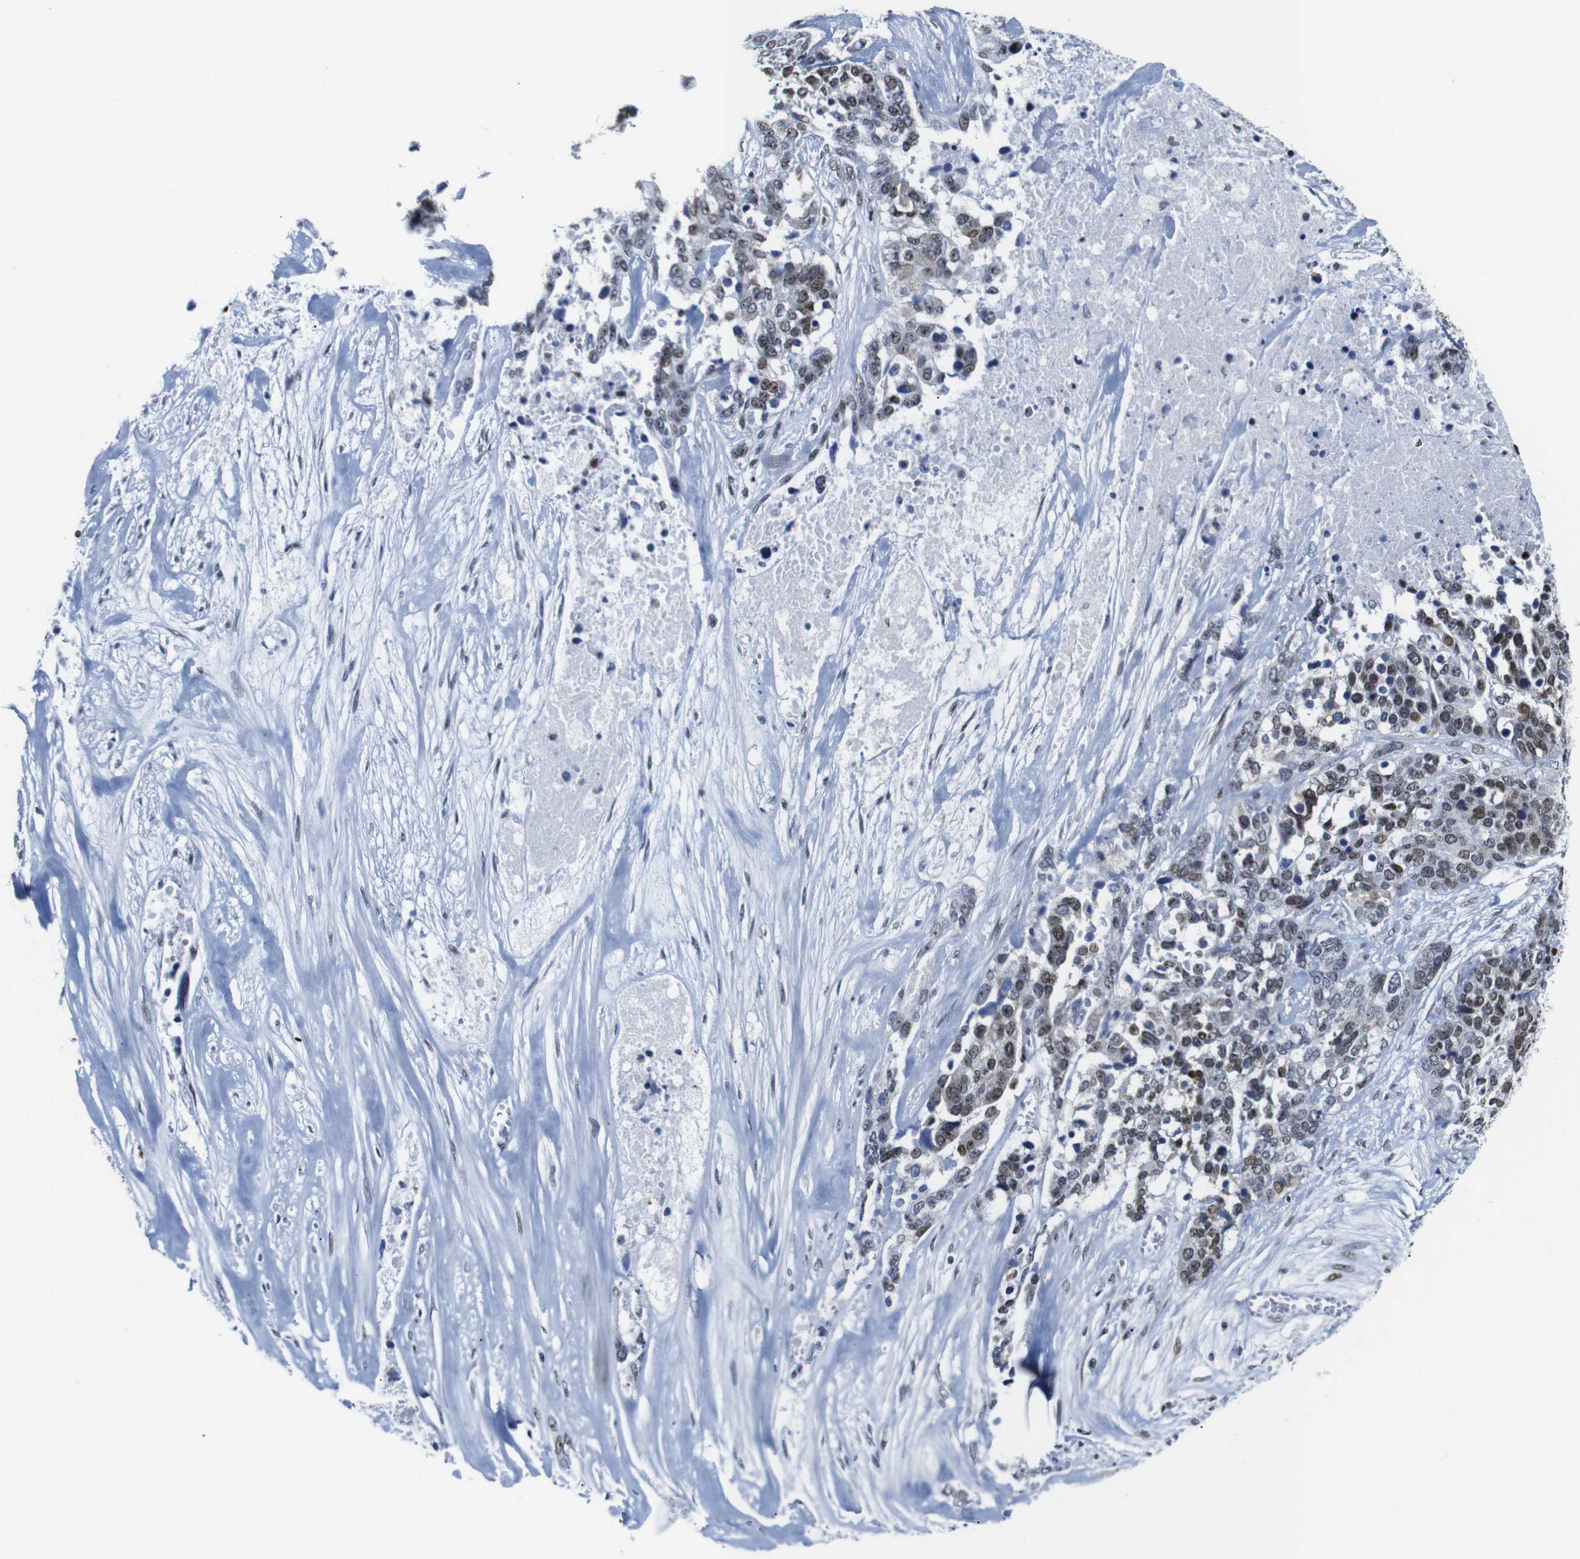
{"staining": {"intensity": "weak", "quantity": "25%-75%", "location": "cytoplasmic/membranous,nuclear"}, "tissue": "ovarian cancer", "cell_type": "Tumor cells", "image_type": "cancer", "snomed": [{"axis": "morphology", "description": "Cystadenocarcinoma, serous, NOS"}, {"axis": "topography", "description": "Ovary"}], "caption": "A brown stain highlights weak cytoplasmic/membranous and nuclear expression of a protein in ovarian cancer (serous cystadenocarcinoma) tumor cells. (Stains: DAB in brown, nuclei in blue, Microscopy: brightfield microscopy at high magnification).", "gene": "GATA6", "patient": {"sex": "female", "age": 44}}